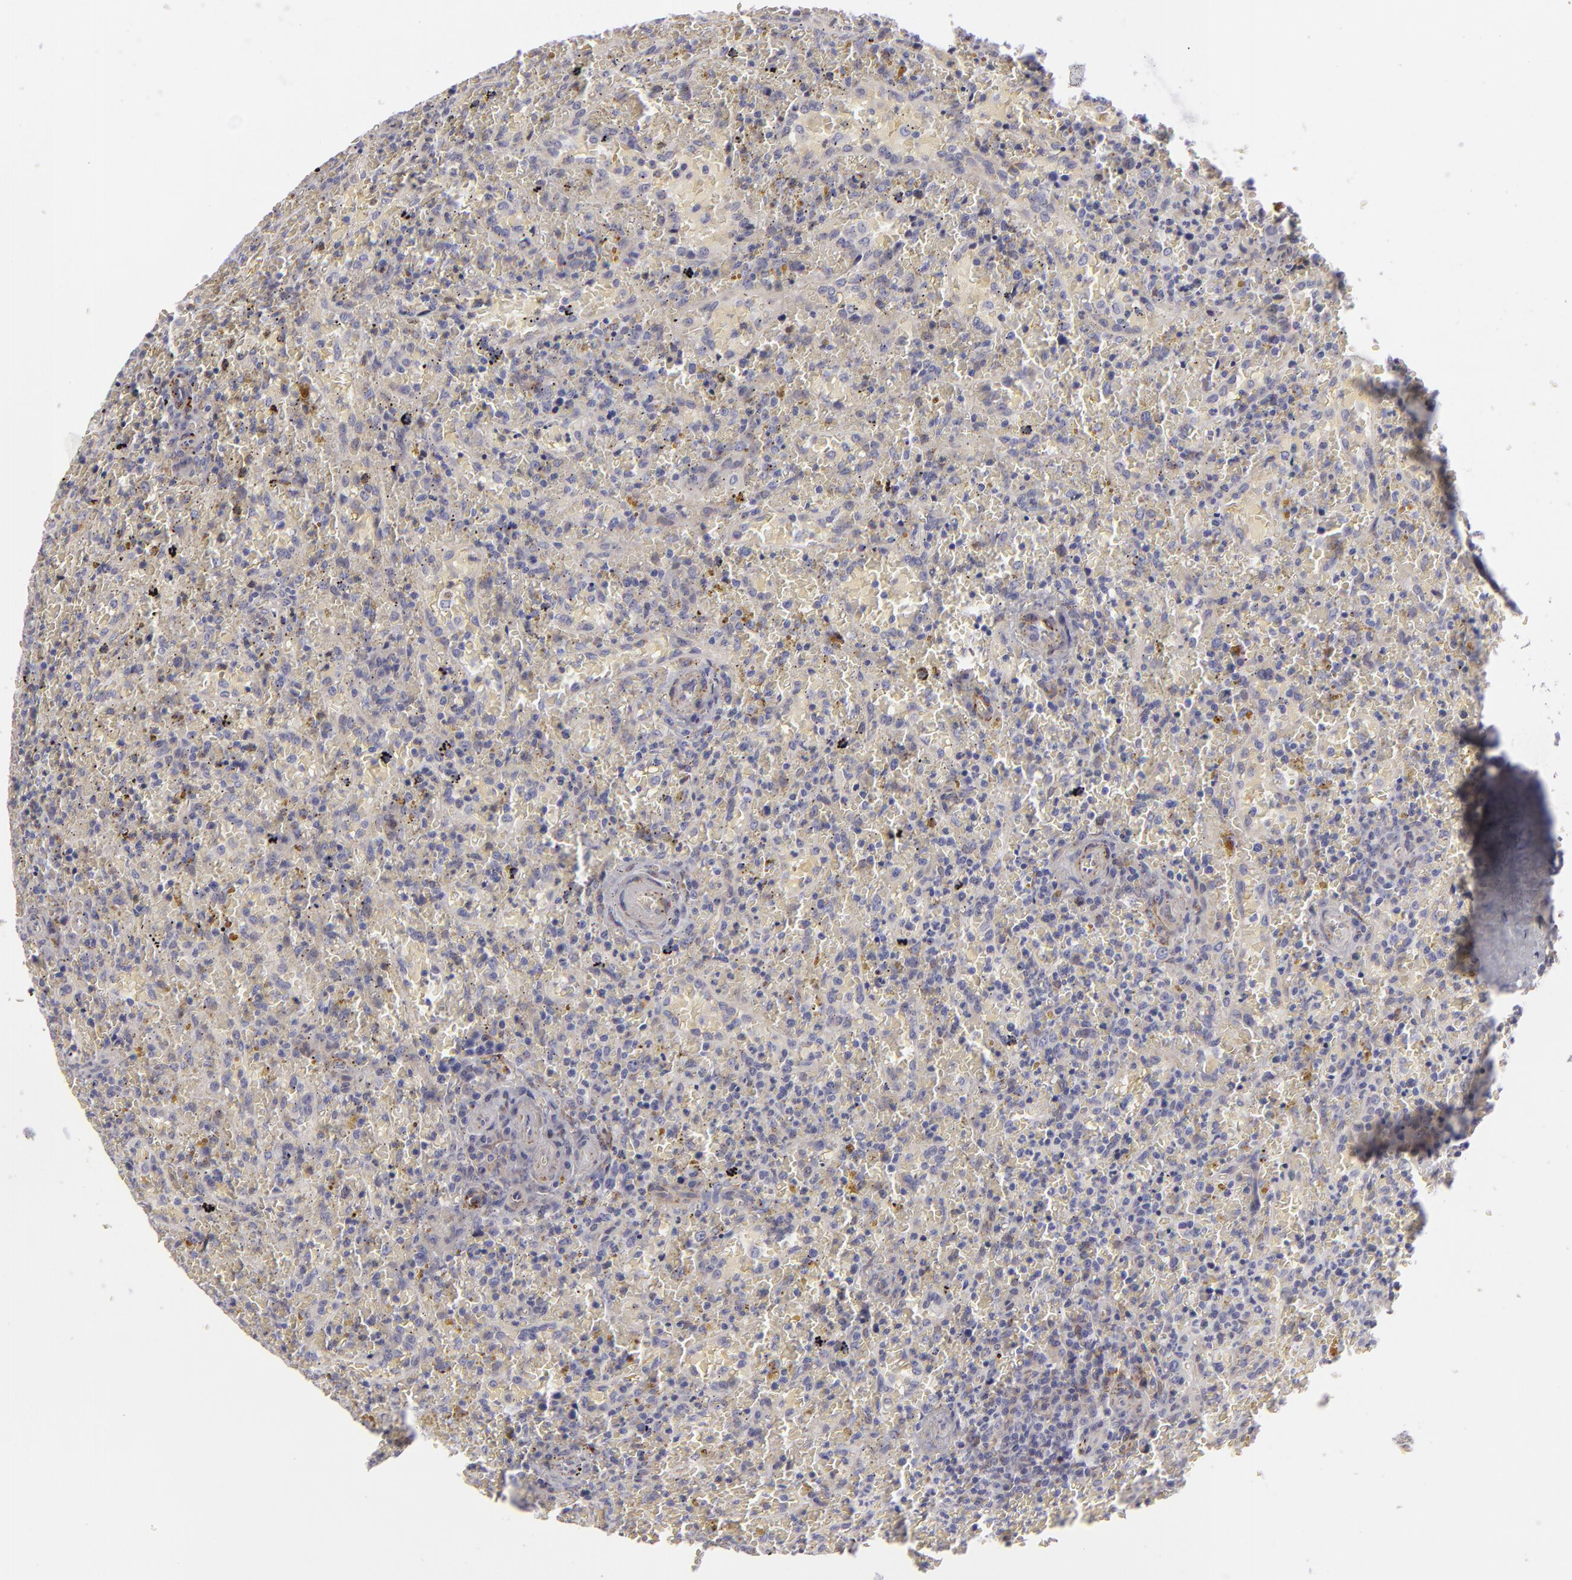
{"staining": {"intensity": "negative", "quantity": "none", "location": "none"}, "tissue": "lymphoma", "cell_type": "Tumor cells", "image_type": "cancer", "snomed": [{"axis": "morphology", "description": "Malignant lymphoma, non-Hodgkin's type, High grade"}, {"axis": "topography", "description": "Spleen"}, {"axis": "topography", "description": "Lymph node"}], "caption": "A high-resolution histopathology image shows immunohistochemistry staining of high-grade malignant lymphoma, non-Hodgkin's type, which demonstrates no significant positivity in tumor cells.", "gene": "ALCAM", "patient": {"sex": "female", "age": 70}}